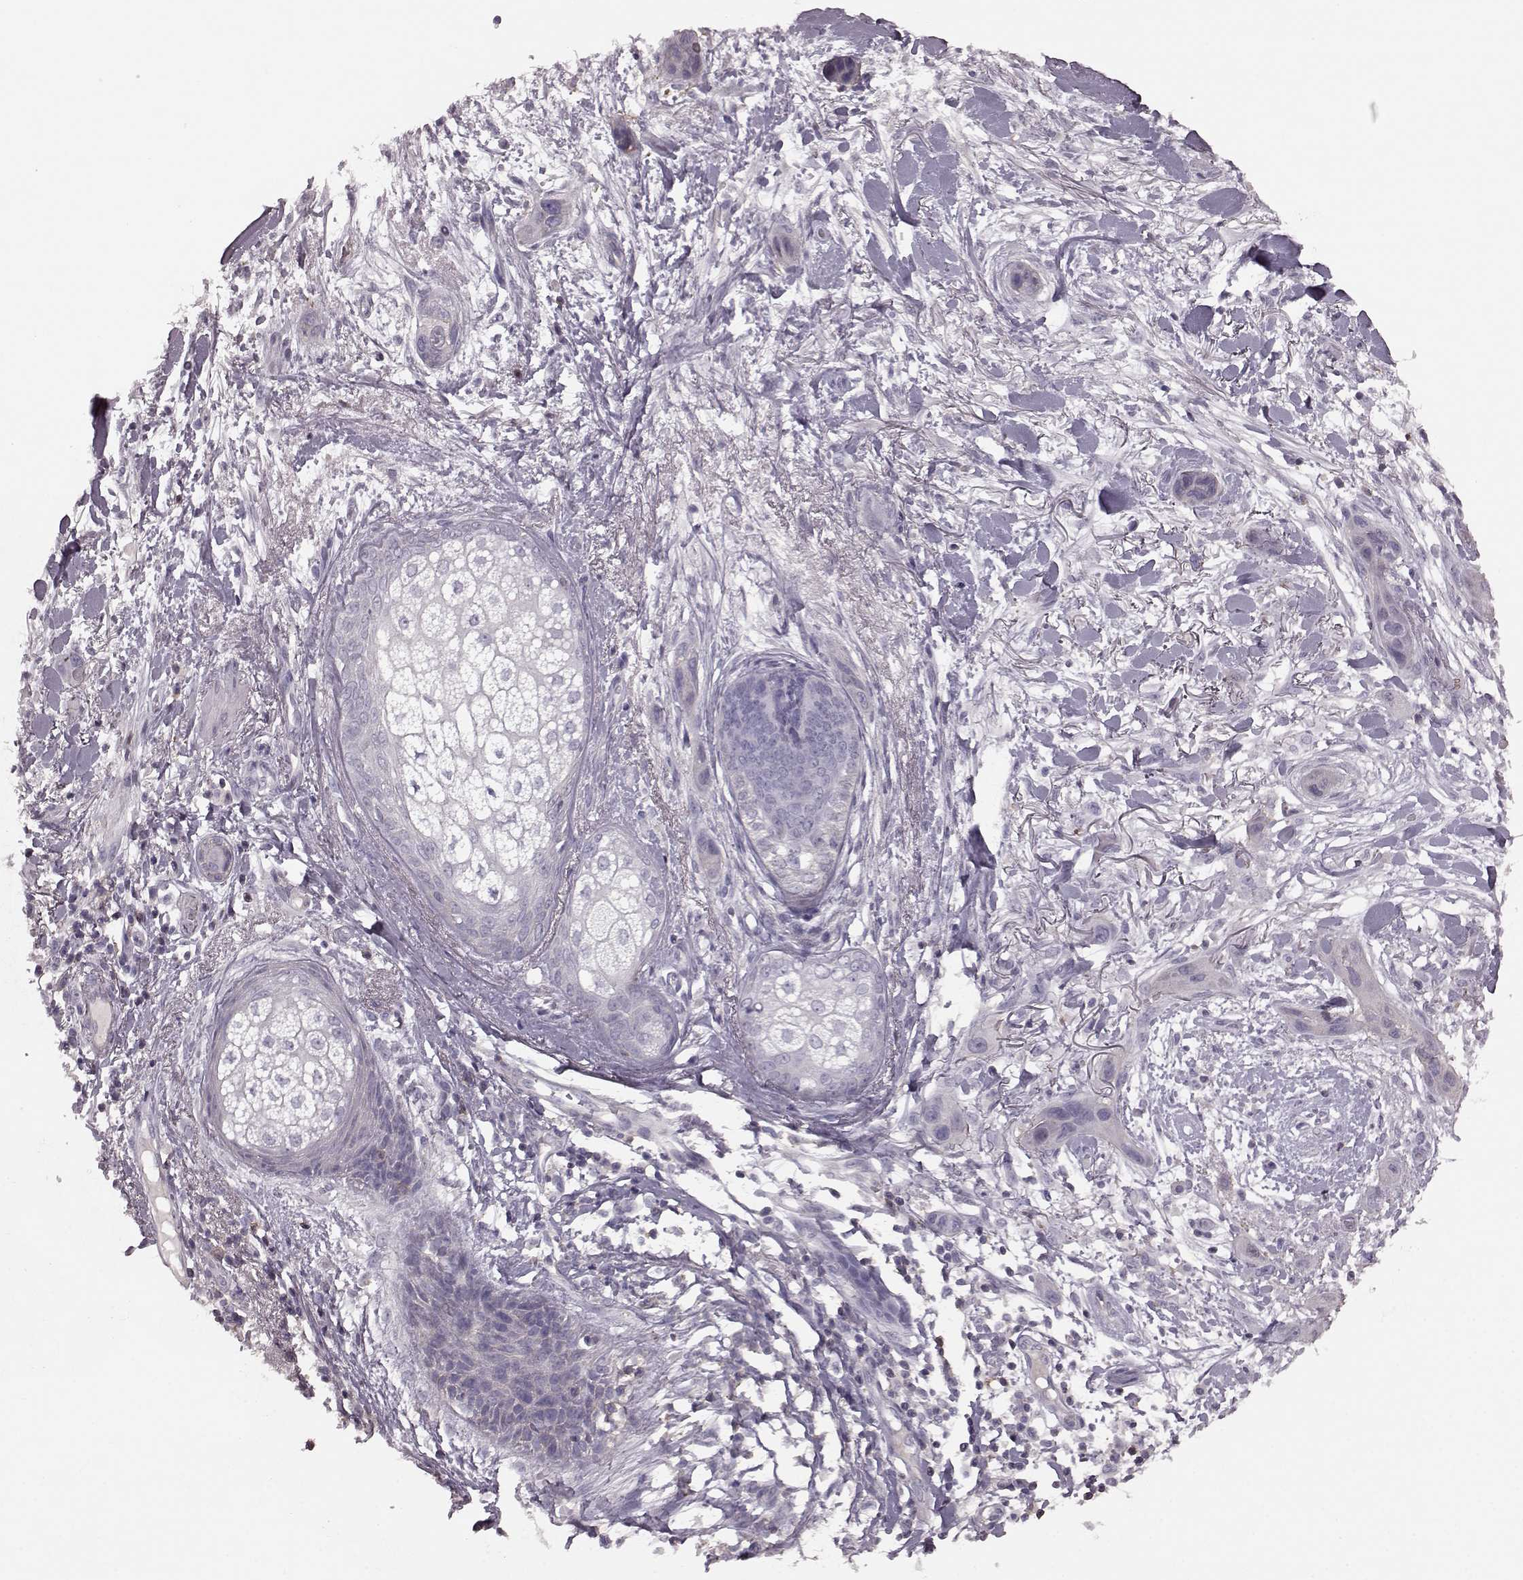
{"staining": {"intensity": "negative", "quantity": "none", "location": "none"}, "tissue": "skin cancer", "cell_type": "Tumor cells", "image_type": "cancer", "snomed": [{"axis": "morphology", "description": "Squamous cell carcinoma, NOS"}, {"axis": "topography", "description": "Skin"}], "caption": "Squamous cell carcinoma (skin) was stained to show a protein in brown. There is no significant staining in tumor cells. Brightfield microscopy of immunohistochemistry stained with DAB (brown) and hematoxylin (blue), captured at high magnification.", "gene": "PDCD1", "patient": {"sex": "male", "age": 79}}